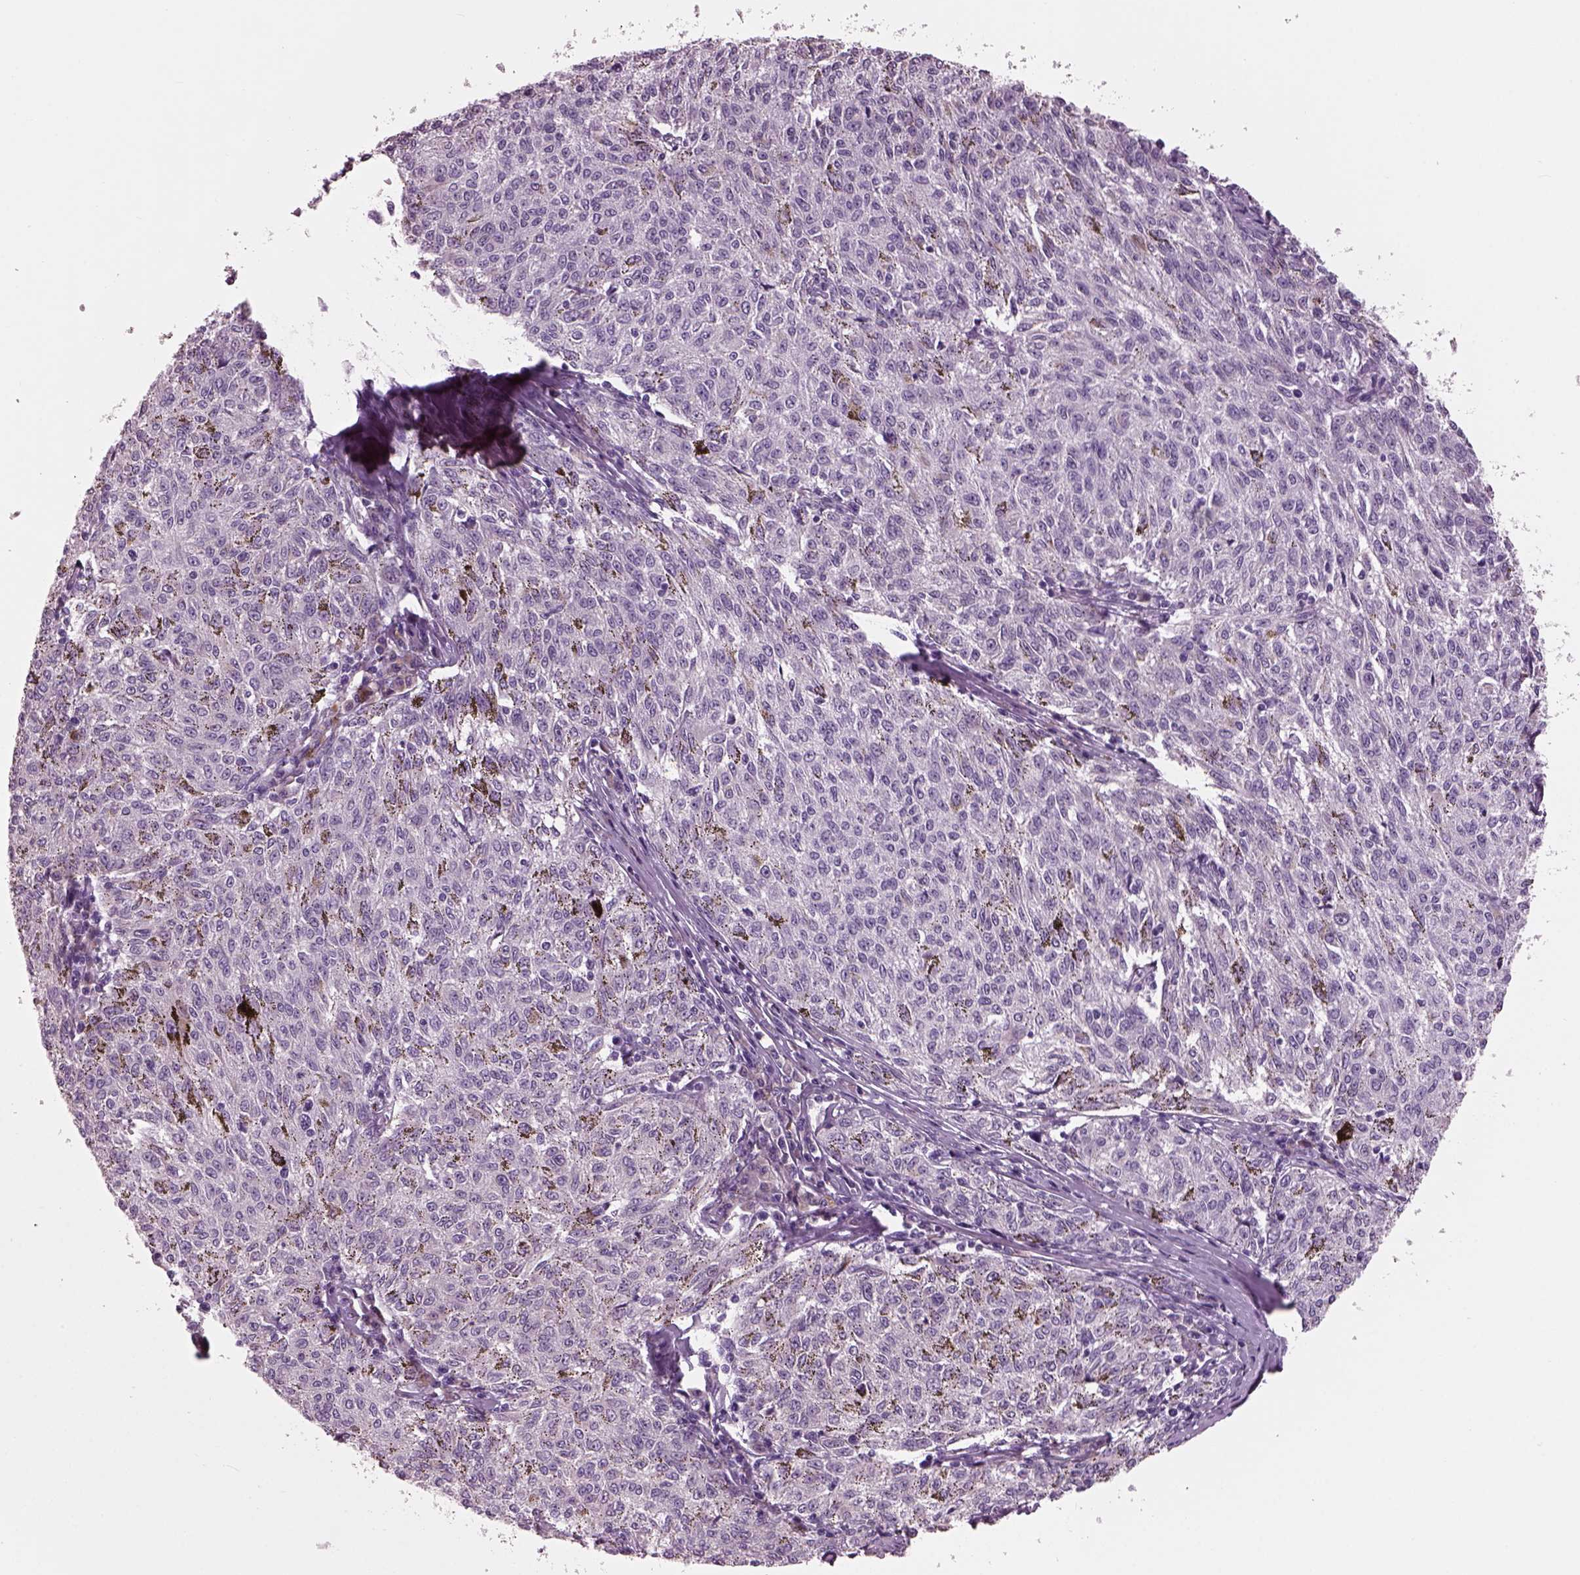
{"staining": {"intensity": "negative", "quantity": "none", "location": "none"}, "tissue": "melanoma", "cell_type": "Tumor cells", "image_type": "cancer", "snomed": [{"axis": "morphology", "description": "Malignant melanoma, NOS"}, {"axis": "topography", "description": "Skin"}], "caption": "The IHC micrograph has no significant expression in tumor cells of malignant melanoma tissue.", "gene": "ADGRG5", "patient": {"sex": "female", "age": 72}}